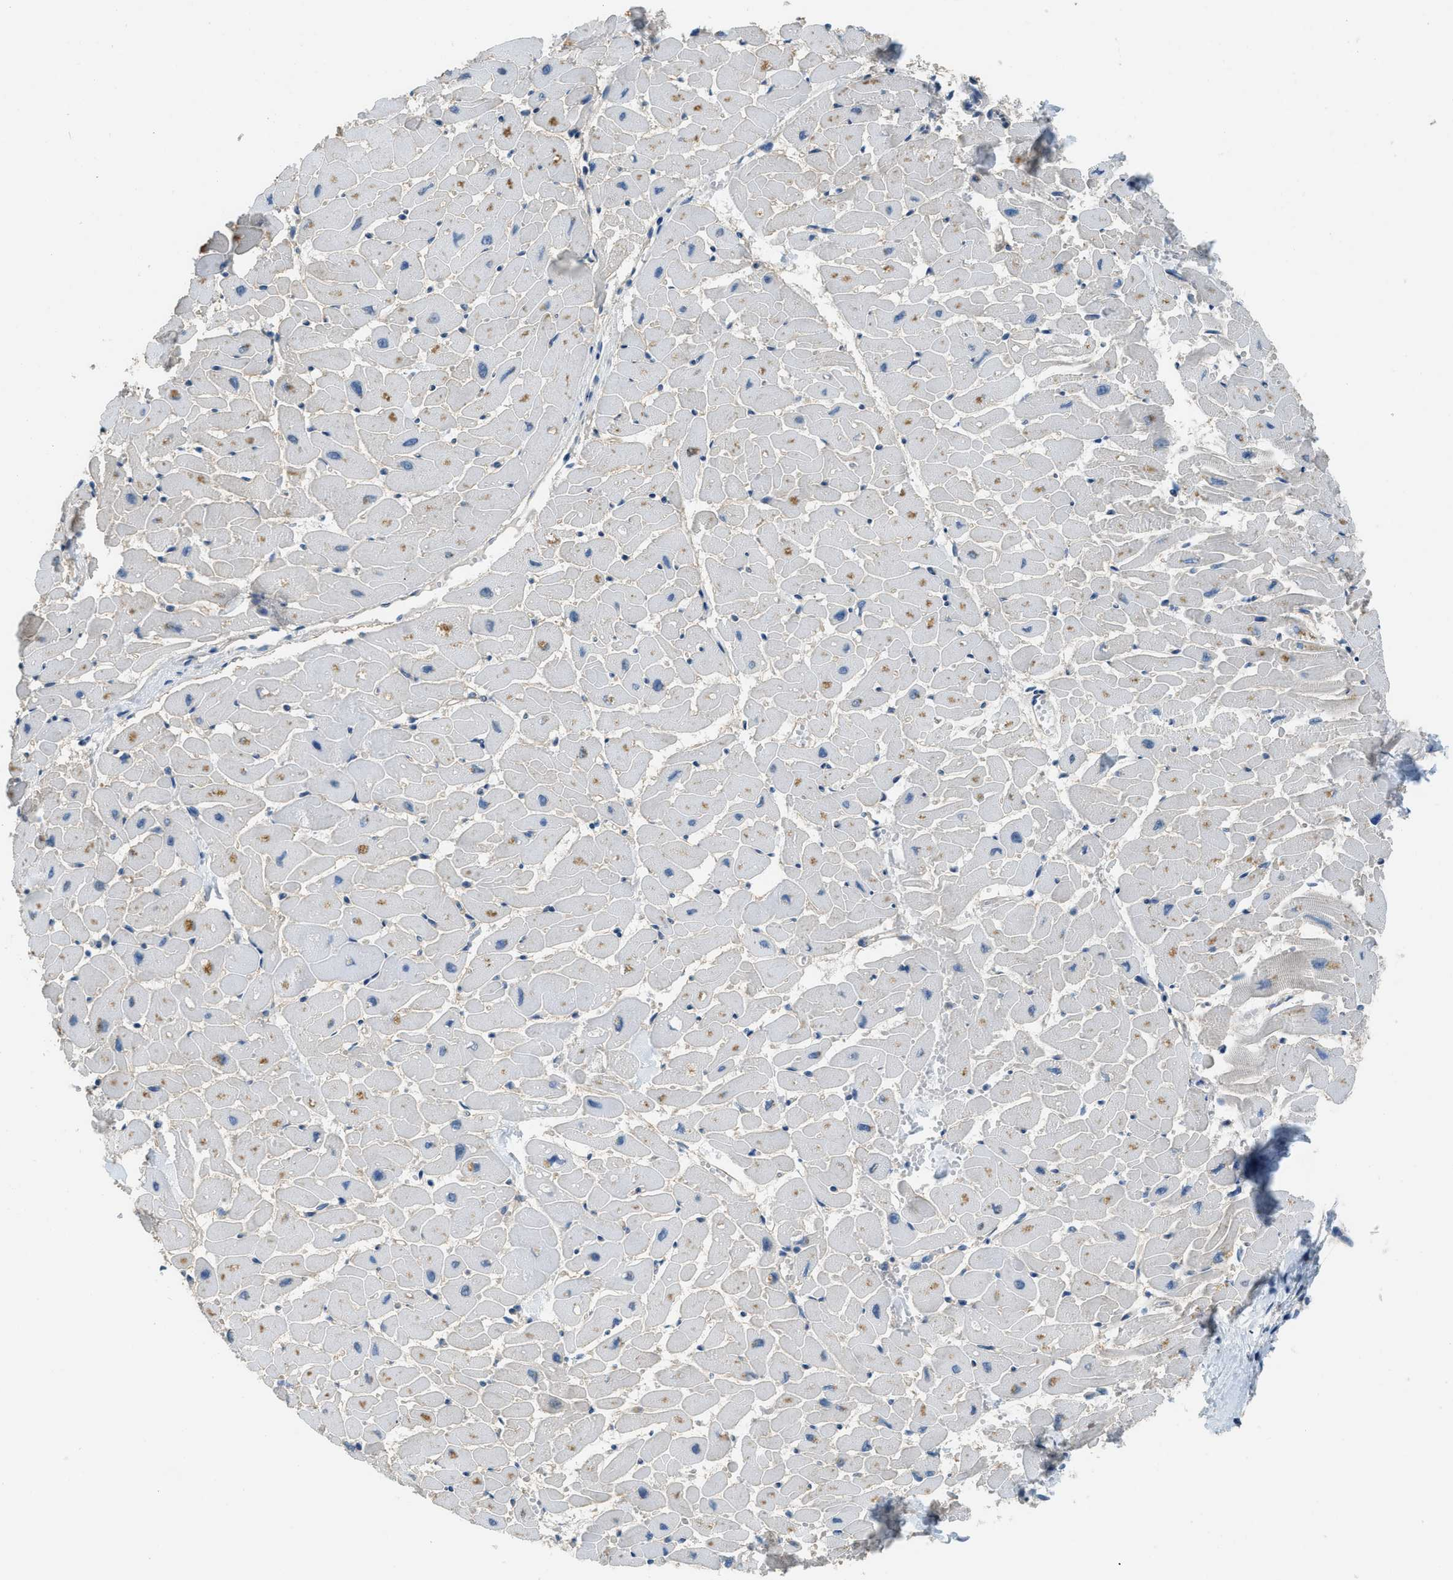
{"staining": {"intensity": "moderate", "quantity": "<25%", "location": "cytoplasmic/membranous"}, "tissue": "heart muscle", "cell_type": "Cardiomyocytes", "image_type": "normal", "snomed": [{"axis": "morphology", "description": "Normal tissue, NOS"}, {"axis": "topography", "description": "Heart"}], "caption": "A high-resolution photomicrograph shows immunohistochemistry (IHC) staining of normal heart muscle, which demonstrates moderate cytoplasmic/membranous positivity in about <25% of cardiomyocytes. Ihc stains the protein of interest in brown and the nuclei are stained blue.", "gene": "TMEM154", "patient": {"sex": "female", "age": 19}}